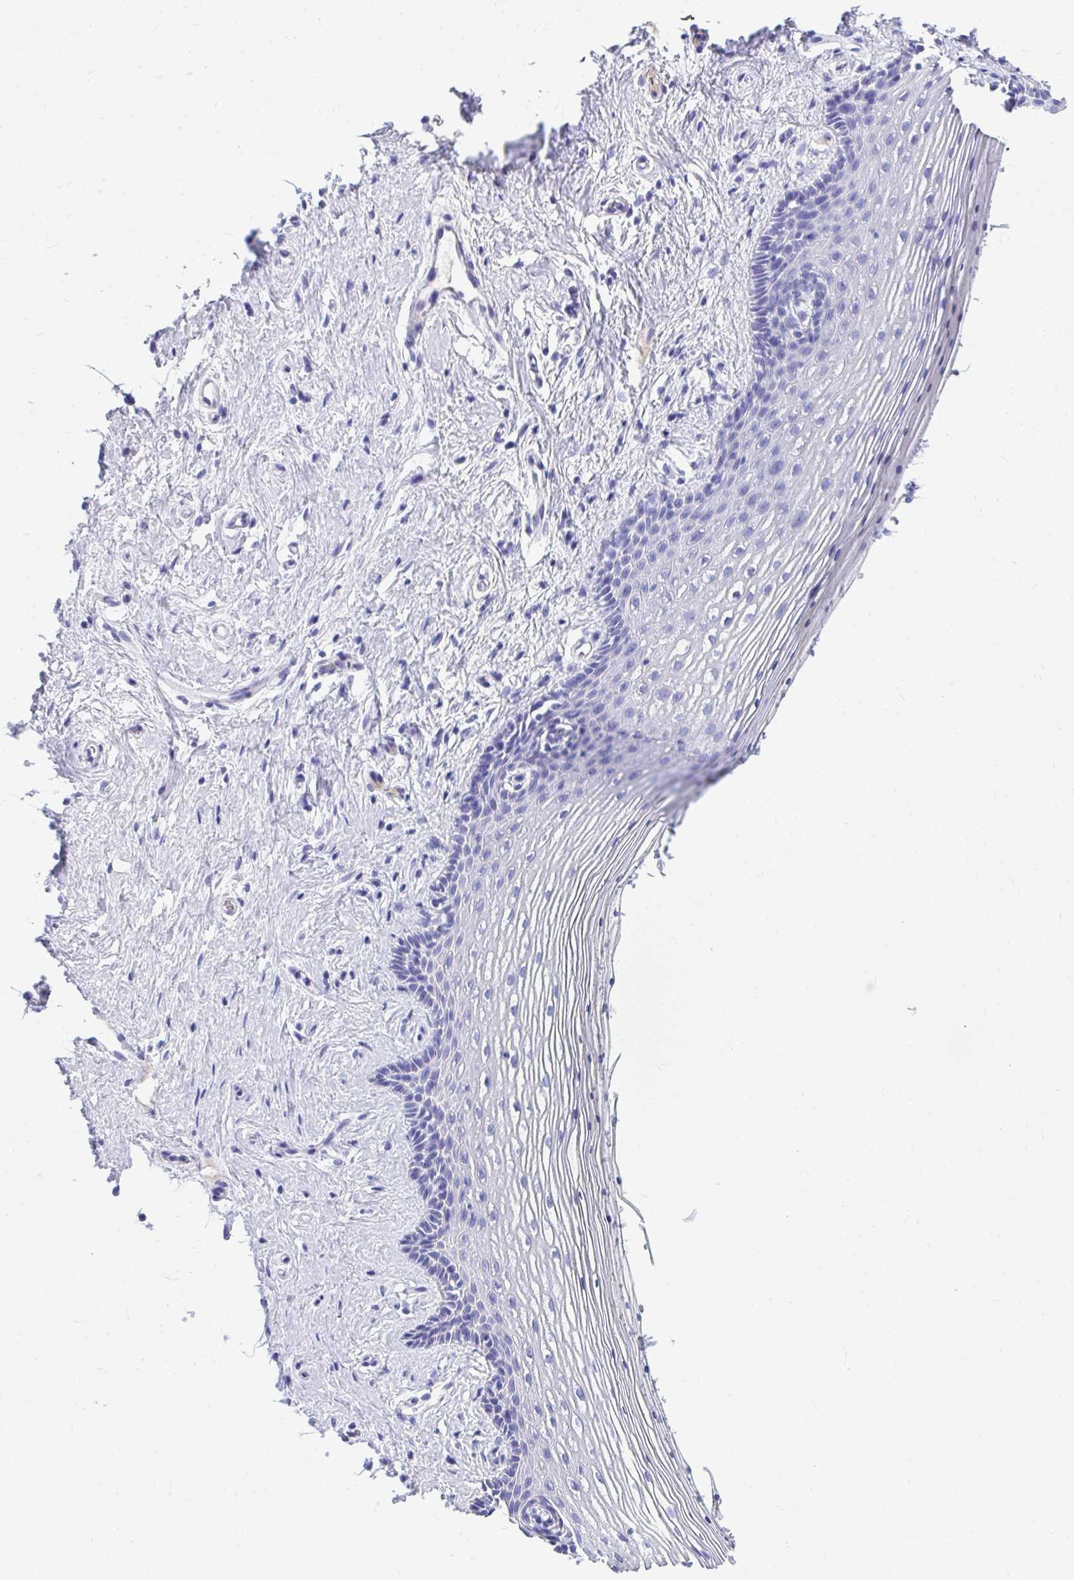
{"staining": {"intensity": "negative", "quantity": "none", "location": "none"}, "tissue": "vagina", "cell_type": "Squamous epithelial cells", "image_type": "normal", "snomed": [{"axis": "morphology", "description": "Normal tissue, NOS"}, {"axis": "topography", "description": "Vagina"}], "caption": "Human vagina stained for a protein using immunohistochemistry reveals no expression in squamous epithelial cells.", "gene": "SMIM9", "patient": {"sex": "female", "age": 42}}